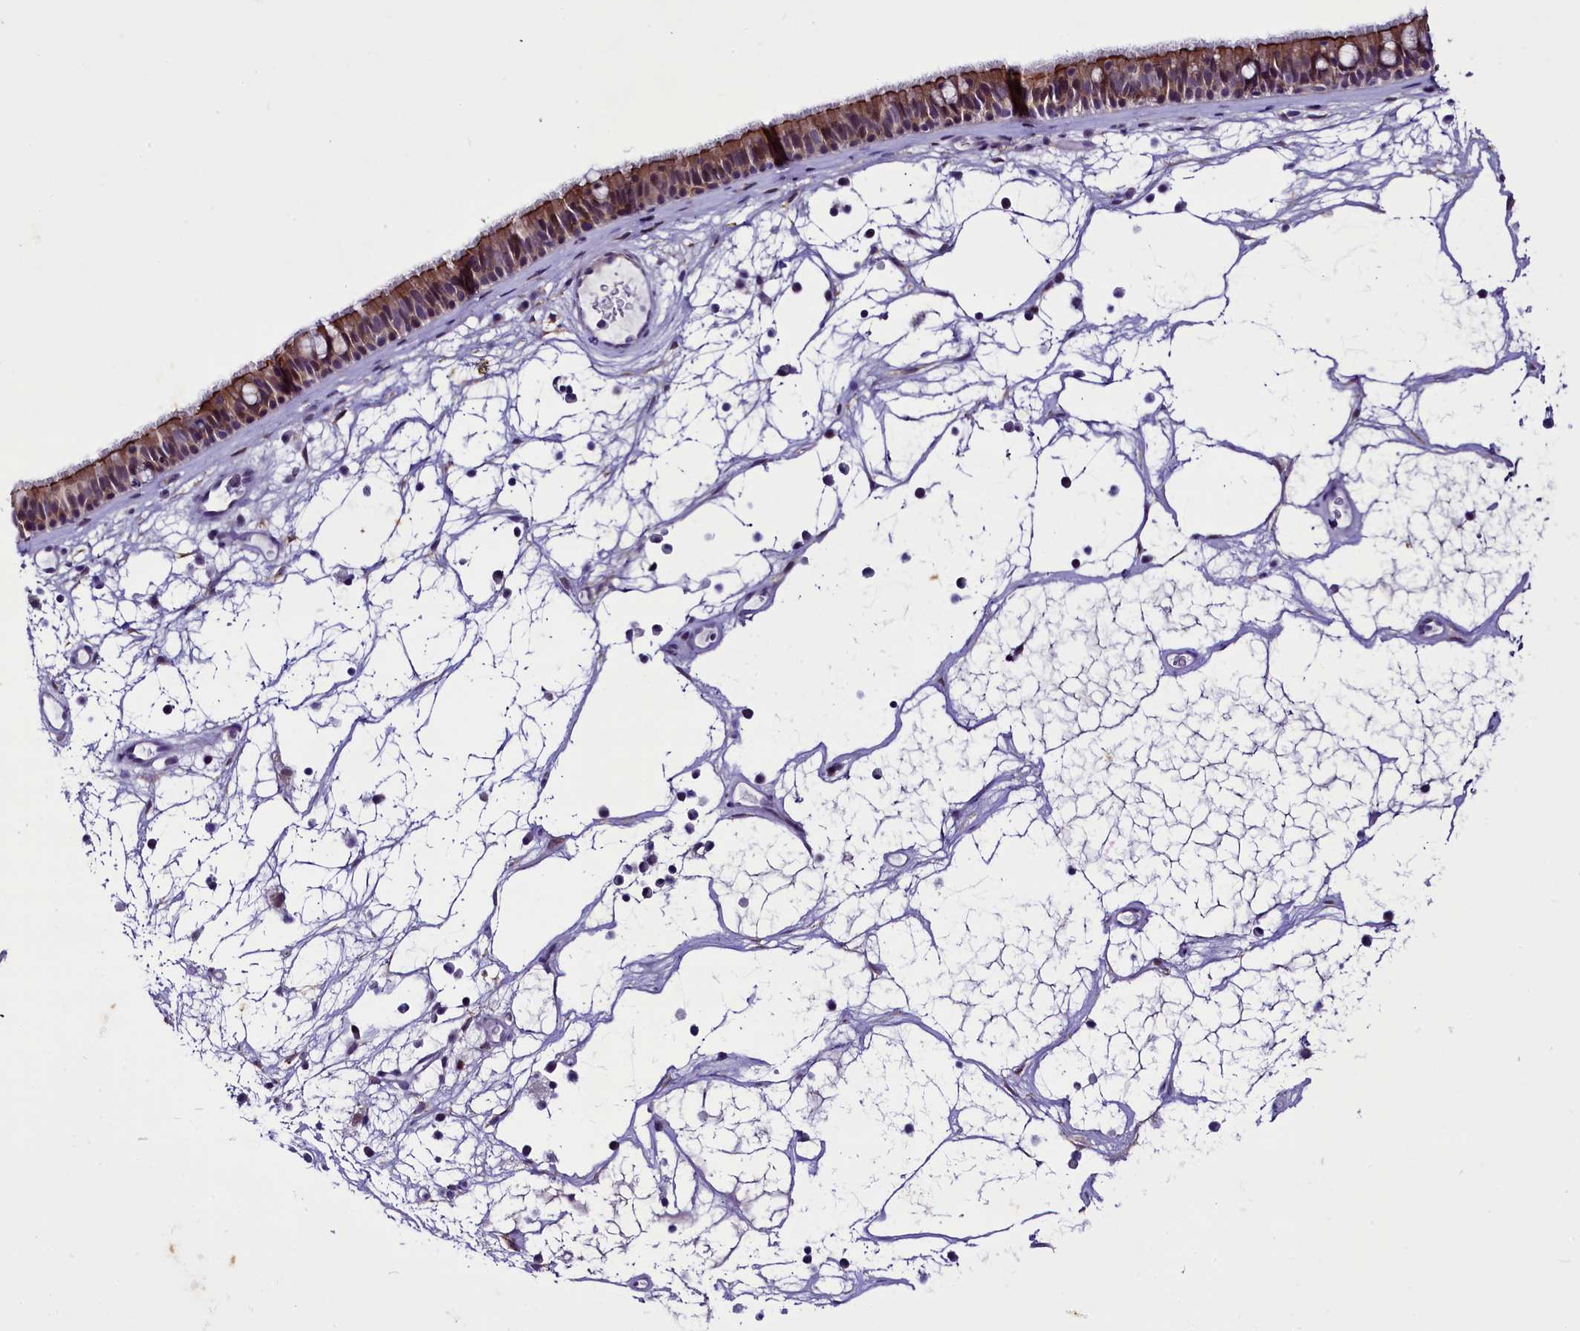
{"staining": {"intensity": "moderate", "quantity": ">75%", "location": "cytoplasmic/membranous"}, "tissue": "nasopharynx", "cell_type": "Respiratory epithelial cells", "image_type": "normal", "snomed": [{"axis": "morphology", "description": "Normal tissue, NOS"}, {"axis": "morphology", "description": "Inflammation, NOS"}, {"axis": "morphology", "description": "Malignant melanoma, Metastatic site"}, {"axis": "topography", "description": "Nasopharynx"}], "caption": "IHC image of normal nasopharynx: nasopharynx stained using IHC reveals medium levels of moderate protein expression localized specifically in the cytoplasmic/membranous of respiratory epithelial cells, appearing as a cytoplasmic/membranous brown color.", "gene": "OSGEP", "patient": {"sex": "male", "age": 70}}